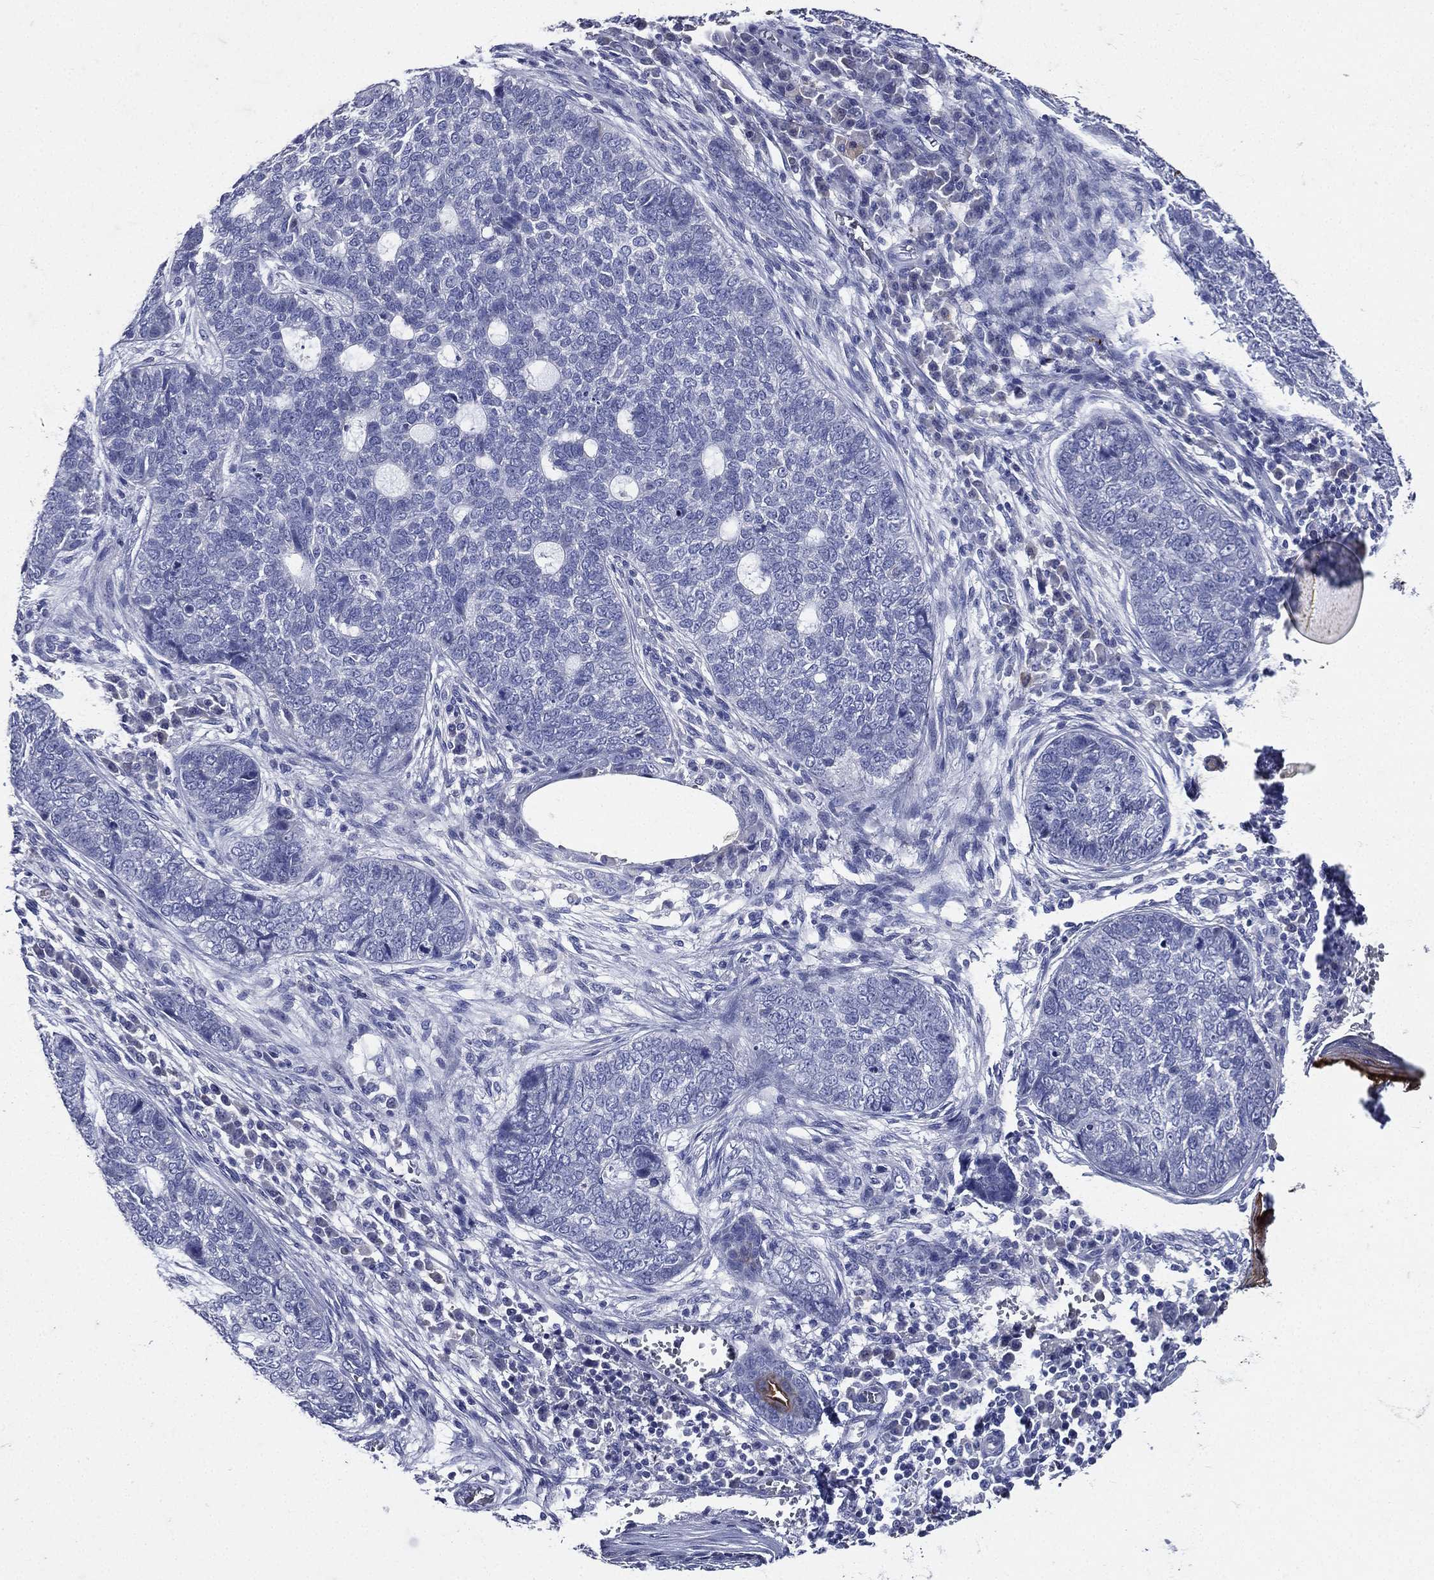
{"staining": {"intensity": "negative", "quantity": "none", "location": "none"}, "tissue": "skin cancer", "cell_type": "Tumor cells", "image_type": "cancer", "snomed": [{"axis": "morphology", "description": "Basal cell carcinoma"}, {"axis": "topography", "description": "Skin"}], "caption": "Immunohistochemistry micrograph of human basal cell carcinoma (skin) stained for a protein (brown), which reveals no positivity in tumor cells.", "gene": "TGM1", "patient": {"sex": "female", "age": 69}}